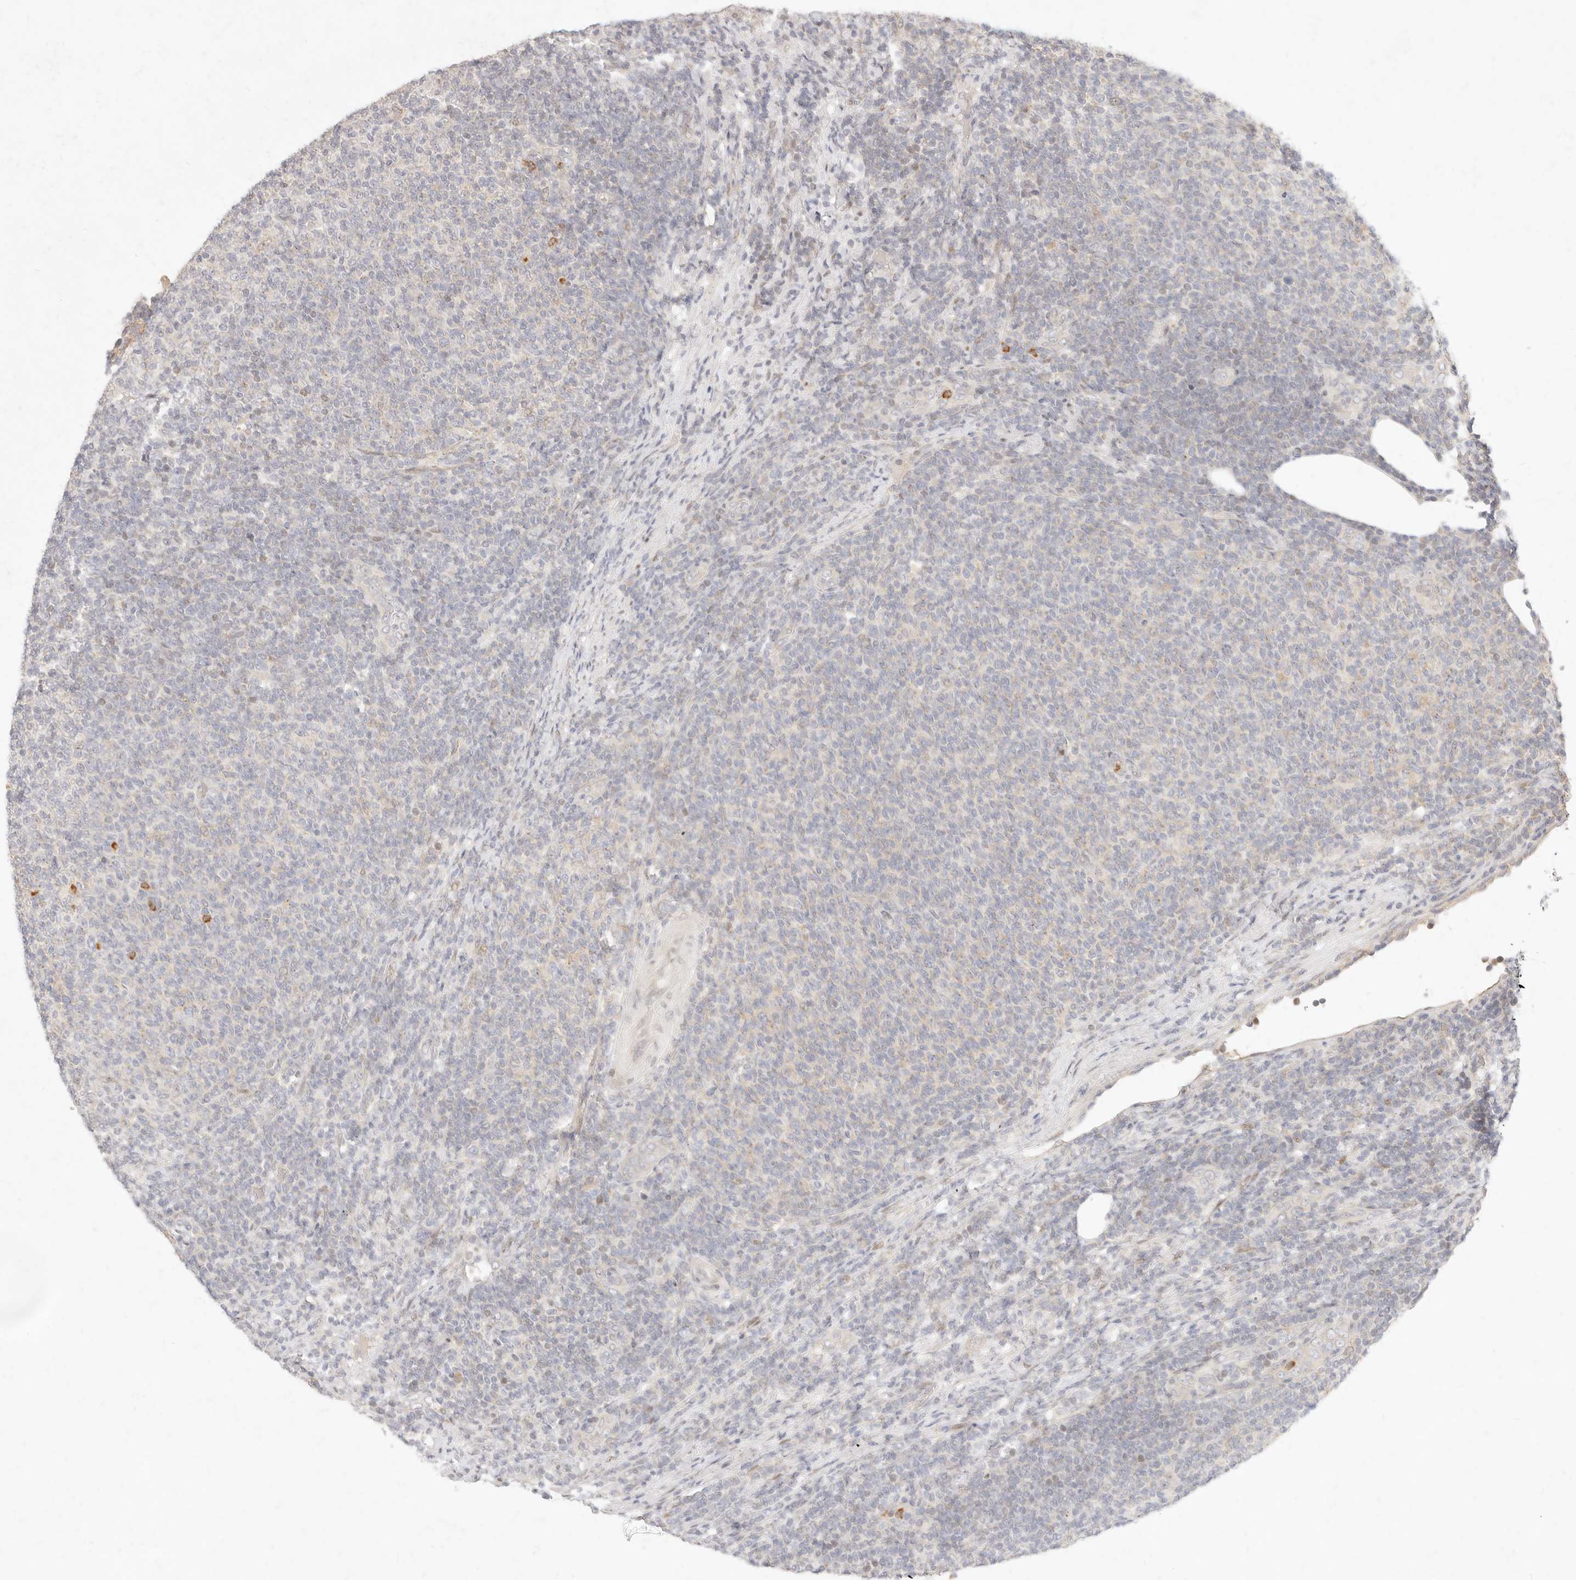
{"staining": {"intensity": "negative", "quantity": "none", "location": "none"}, "tissue": "lymphoma", "cell_type": "Tumor cells", "image_type": "cancer", "snomed": [{"axis": "morphology", "description": "Malignant lymphoma, non-Hodgkin's type, Low grade"}, {"axis": "topography", "description": "Lymph node"}], "caption": "Tumor cells show no significant staining in lymphoma.", "gene": "ASCL3", "patient": {"sex": "male", "age": 66}}